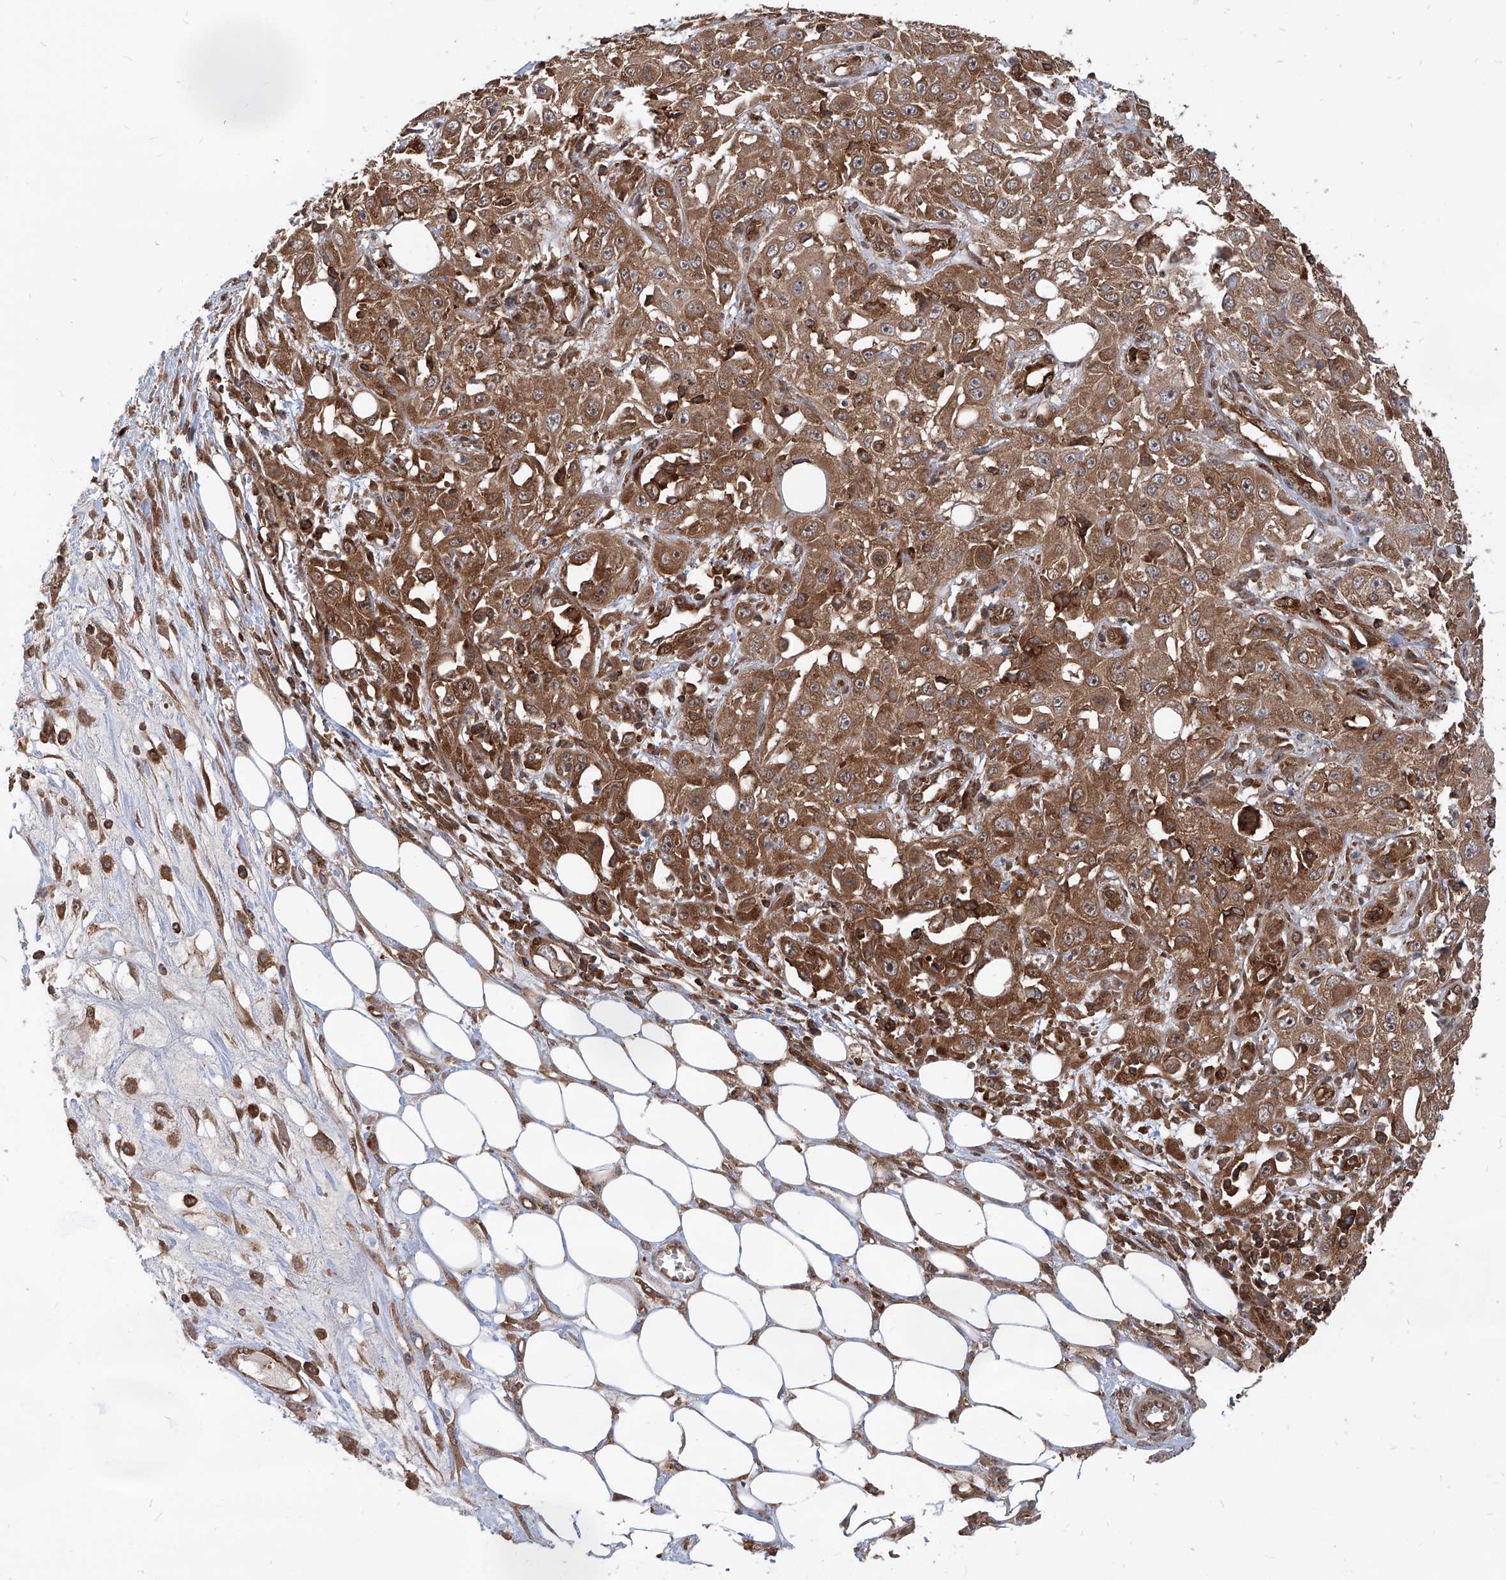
{"staining": {"intensity": "moderate", "quantity": ">75%", "location": "cytoplasmic/membranous"}, "tissue": "skin cancer", "cell_type": "Tumor cells", "image_type": "cancer", "snomed": [{"axis": "morphology", "description": "Squamous cell carcinoma, NOS"}, {"axis": "morphology", "description": "Squamous cell carcinoma, metastatic, NOS"}, {"axis": "topography", "description": "Skin"}, {"axis": "topography", "description": "Lymph node"}], "caption": "This is a micrograph of immunohistochemistry staining of metastatic squamous cell carcinoma (skin), which shows moderate staining in the cytoplasmic/membranous of tumor cells.", "gene": "MAGED2", "patient": {"sex": "male", "age": 75}}